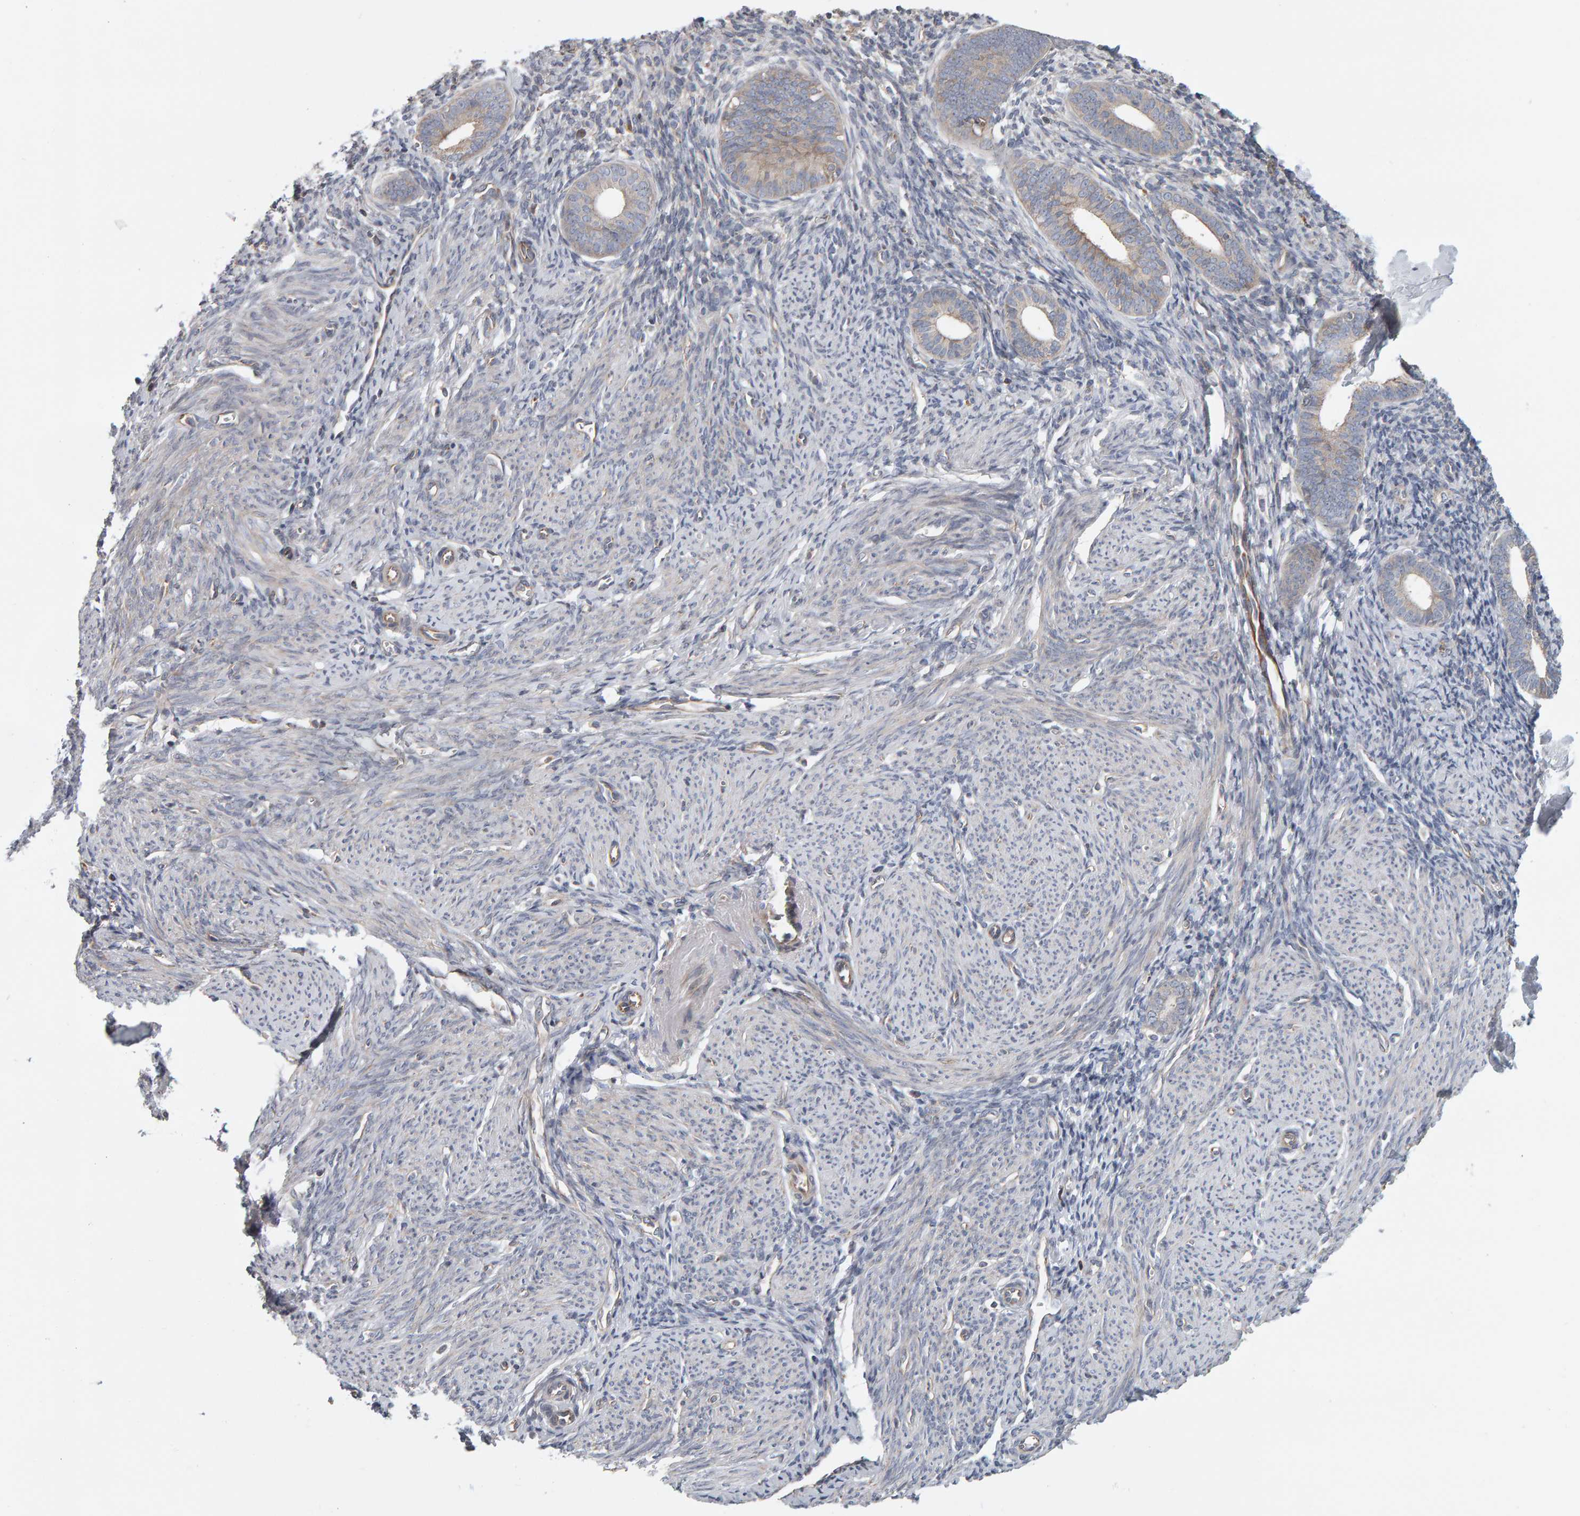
{"staining": {"intensity": "negative", "quantity": "none", "location": "none"}, "tissue": "endometrium", "cell_type": "Cells in endometrial stroma", "image_type": "normal", "snomed": [{"axis": "morphology", "description": "Normal tissue, NOS"}, {"axis": "morphology", "description": "Adenocarcinoma, NOS"}, {"axis": "topography", "description": "Endometrium"}], "caption": "The micrograph exhibits no staining of cells in endometrial stroma in benign endometrium.", "gene": "C9orf72", "patient": {"sex": "female", "age": 57}}